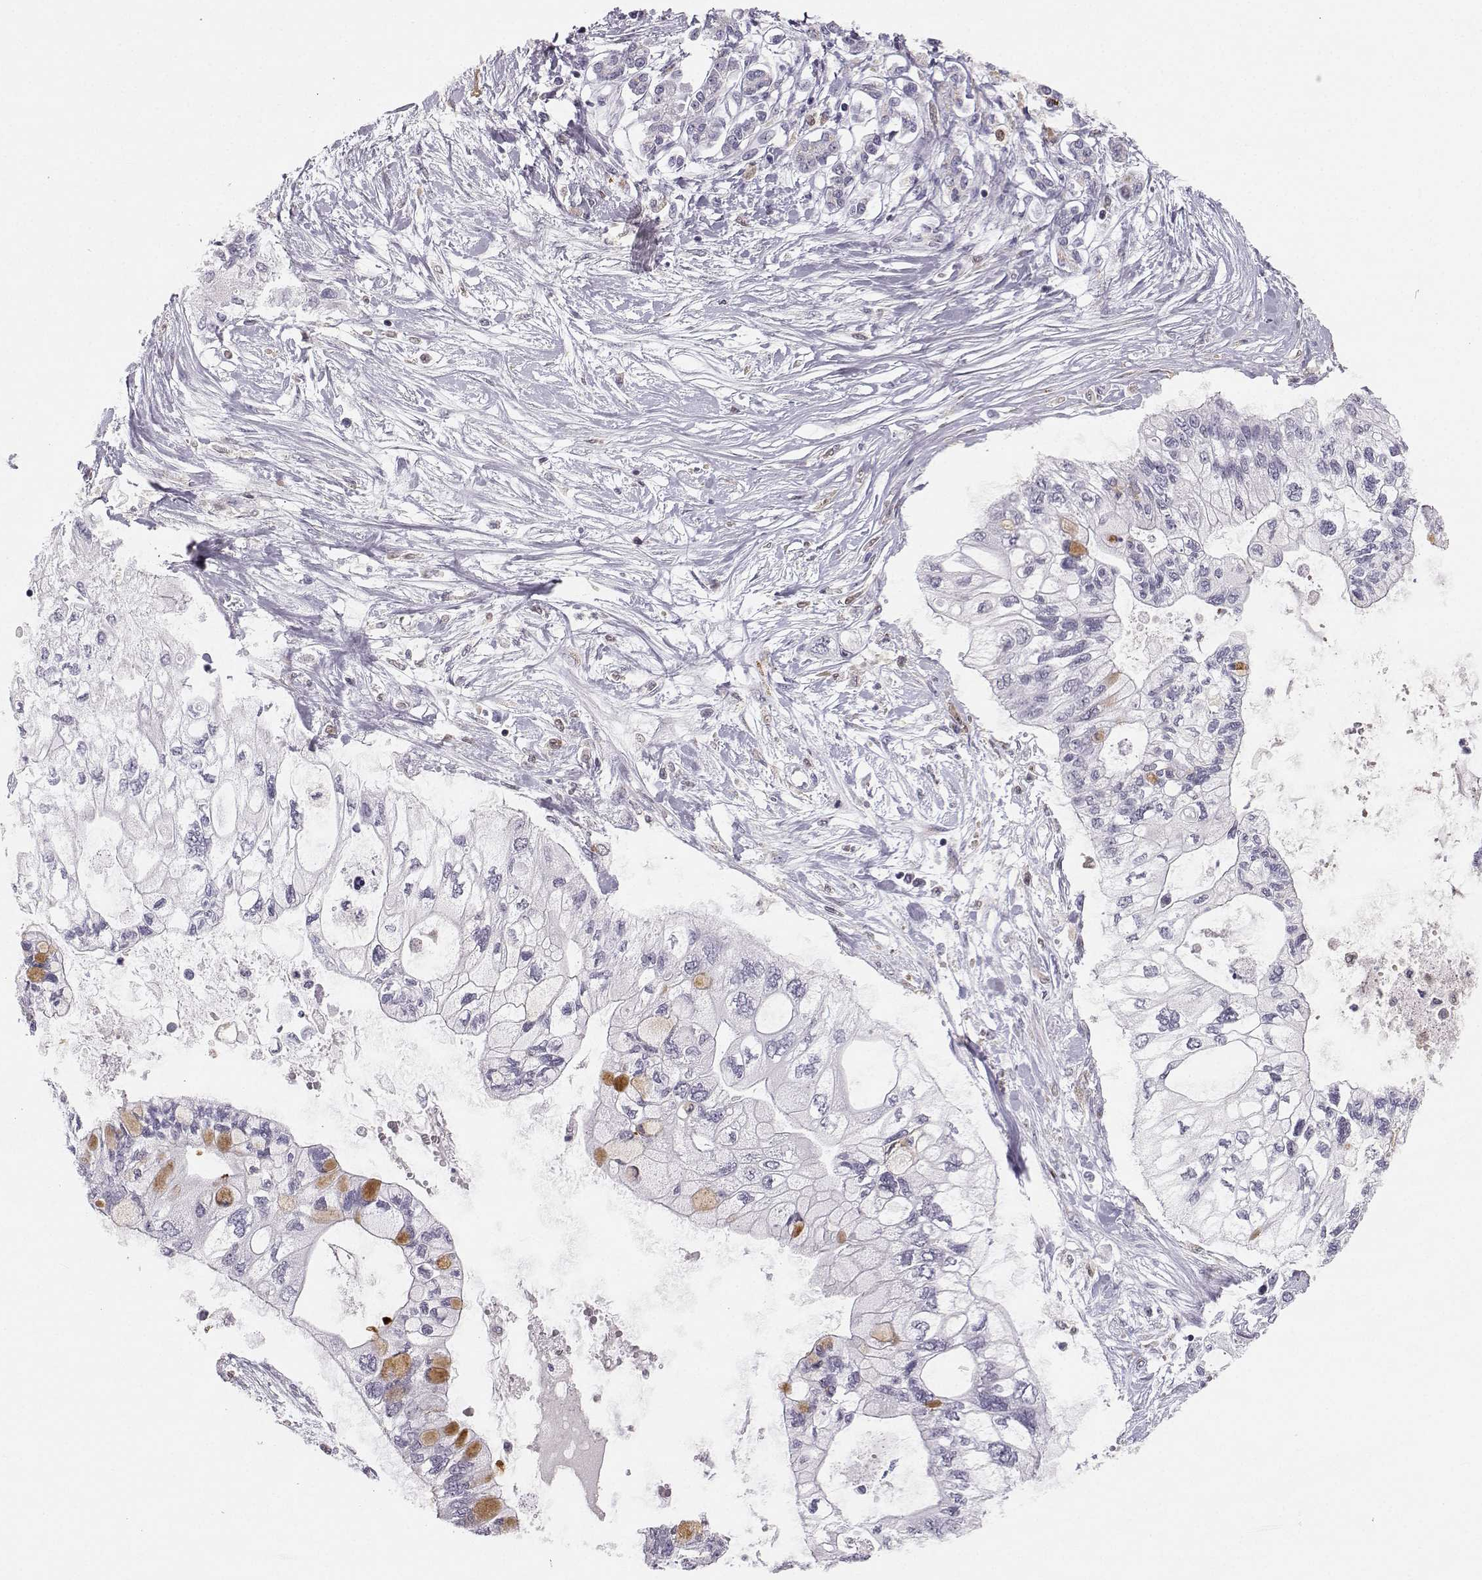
{"staining": {"intensity": "weak", "quantity": "<25%", "location": "cytoplasmic/membranous"}, "tissue": "pancreatic cancer", "cell_type": "Tumor cells", "image_type": "cancer", "snomed": [{"axis": "morphology", "description": "Adenocarcinoma, NOS"}, {"axis": "topography", "description": "Pancreas"}], "caption": "The immunohistochemistry micrograph has no significant positivity in tumor cells of pancreatic adenocarcinoma tissue. (Immunohistochemistry (ihc), brightfield microscopy, high magnification).", "gene": "HTR7", "patient": {"sex": "female", "age": 77}}